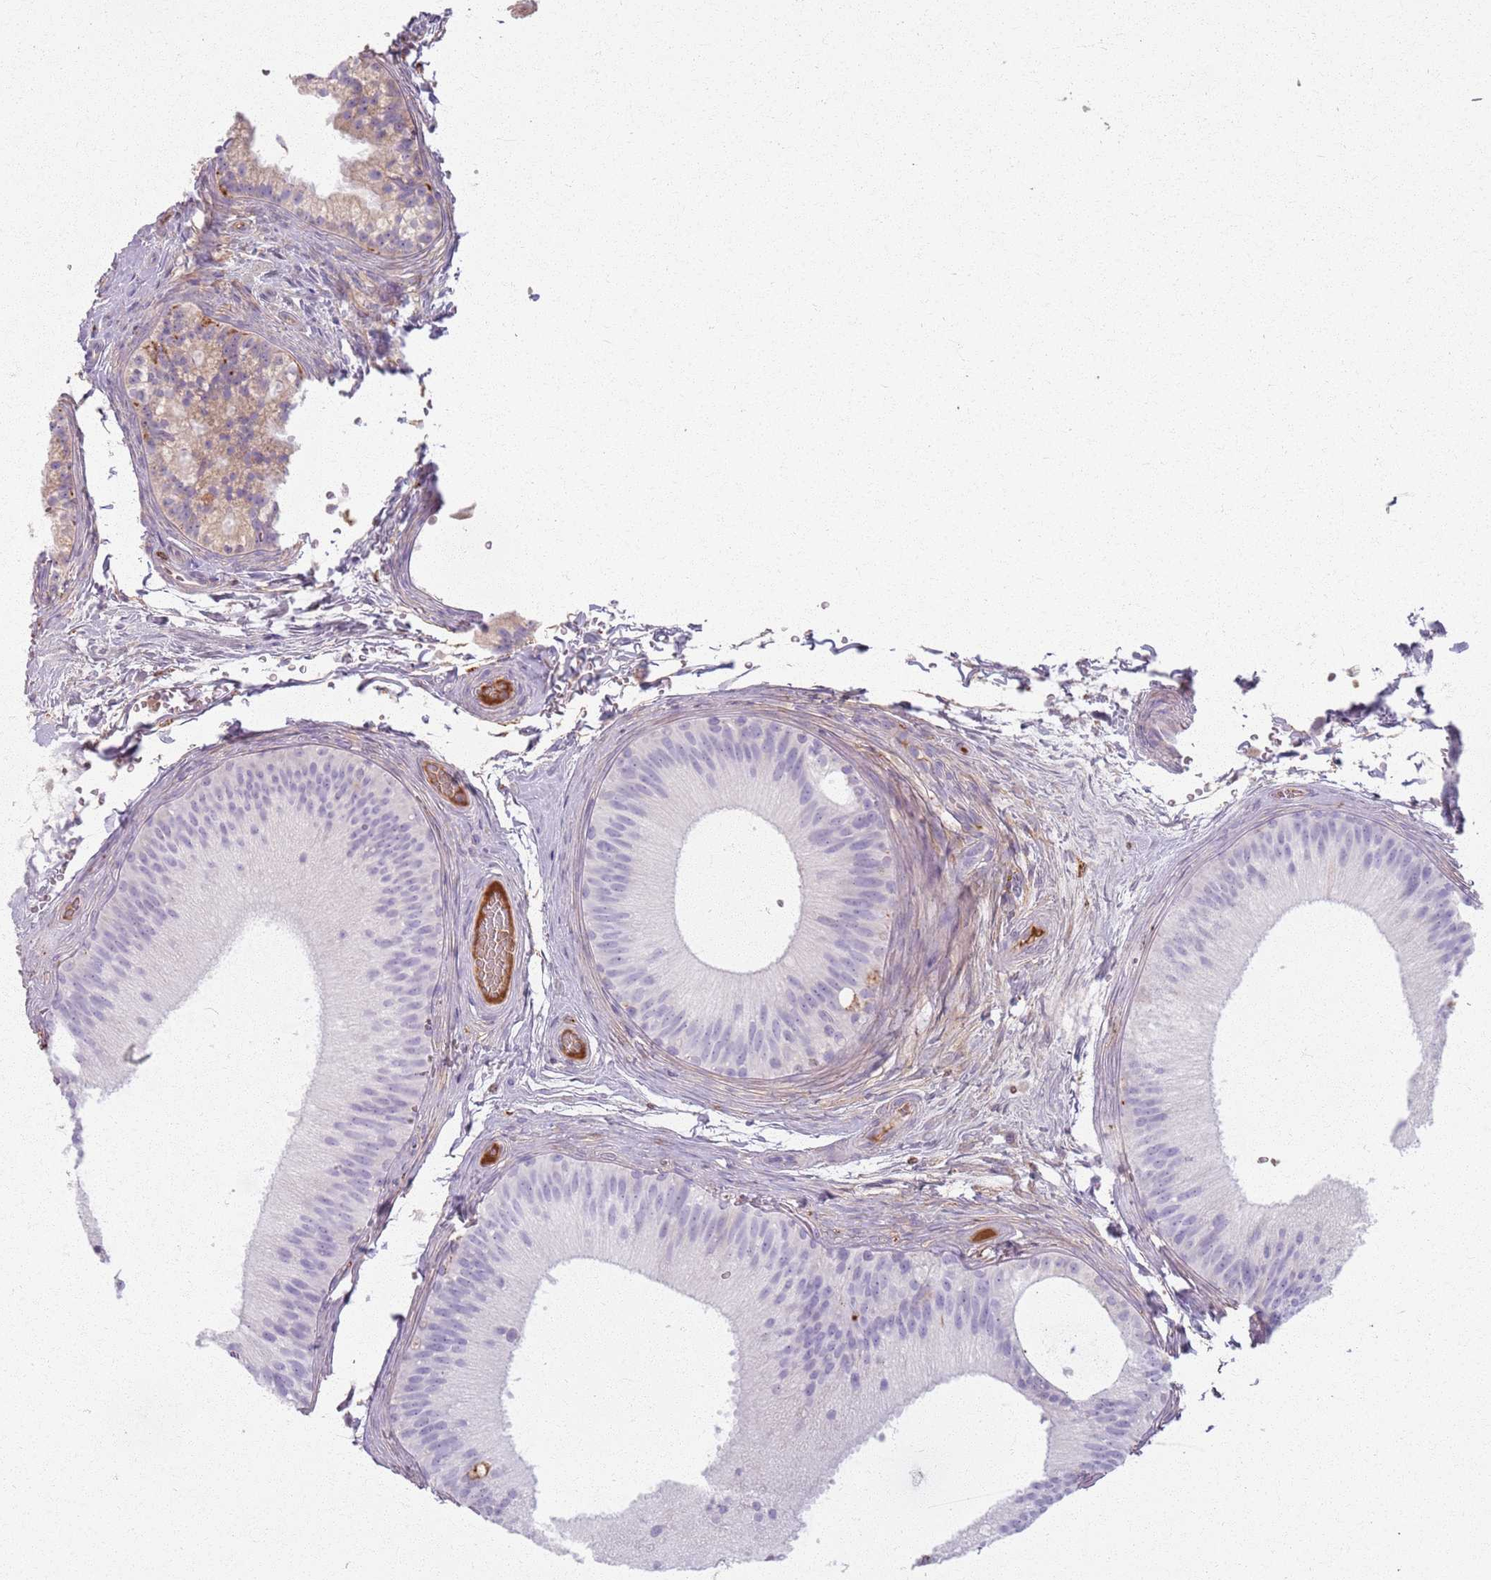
{"staining": {"intensity": "negative", "quantity": "none", "location": "none"}, "tissue": "epididymis", "cell_type": "Glandular cells", "image_type": "normal", "snomed": [{"axis": "morphology", "description": "Normal tissue, NOS"}, {"axis": "topography", "description": "Epididymis"}], "caption": "DAB (3,3'-diaminobenzidine) immunohistochemical staining of normal epididymis shows no significant positivity in glandular cells. (DAB immunohistochemistry with hematoxylin counter stain).", "gene": "COLGALT1", "patient": {"sex": "male", "age": 45}}